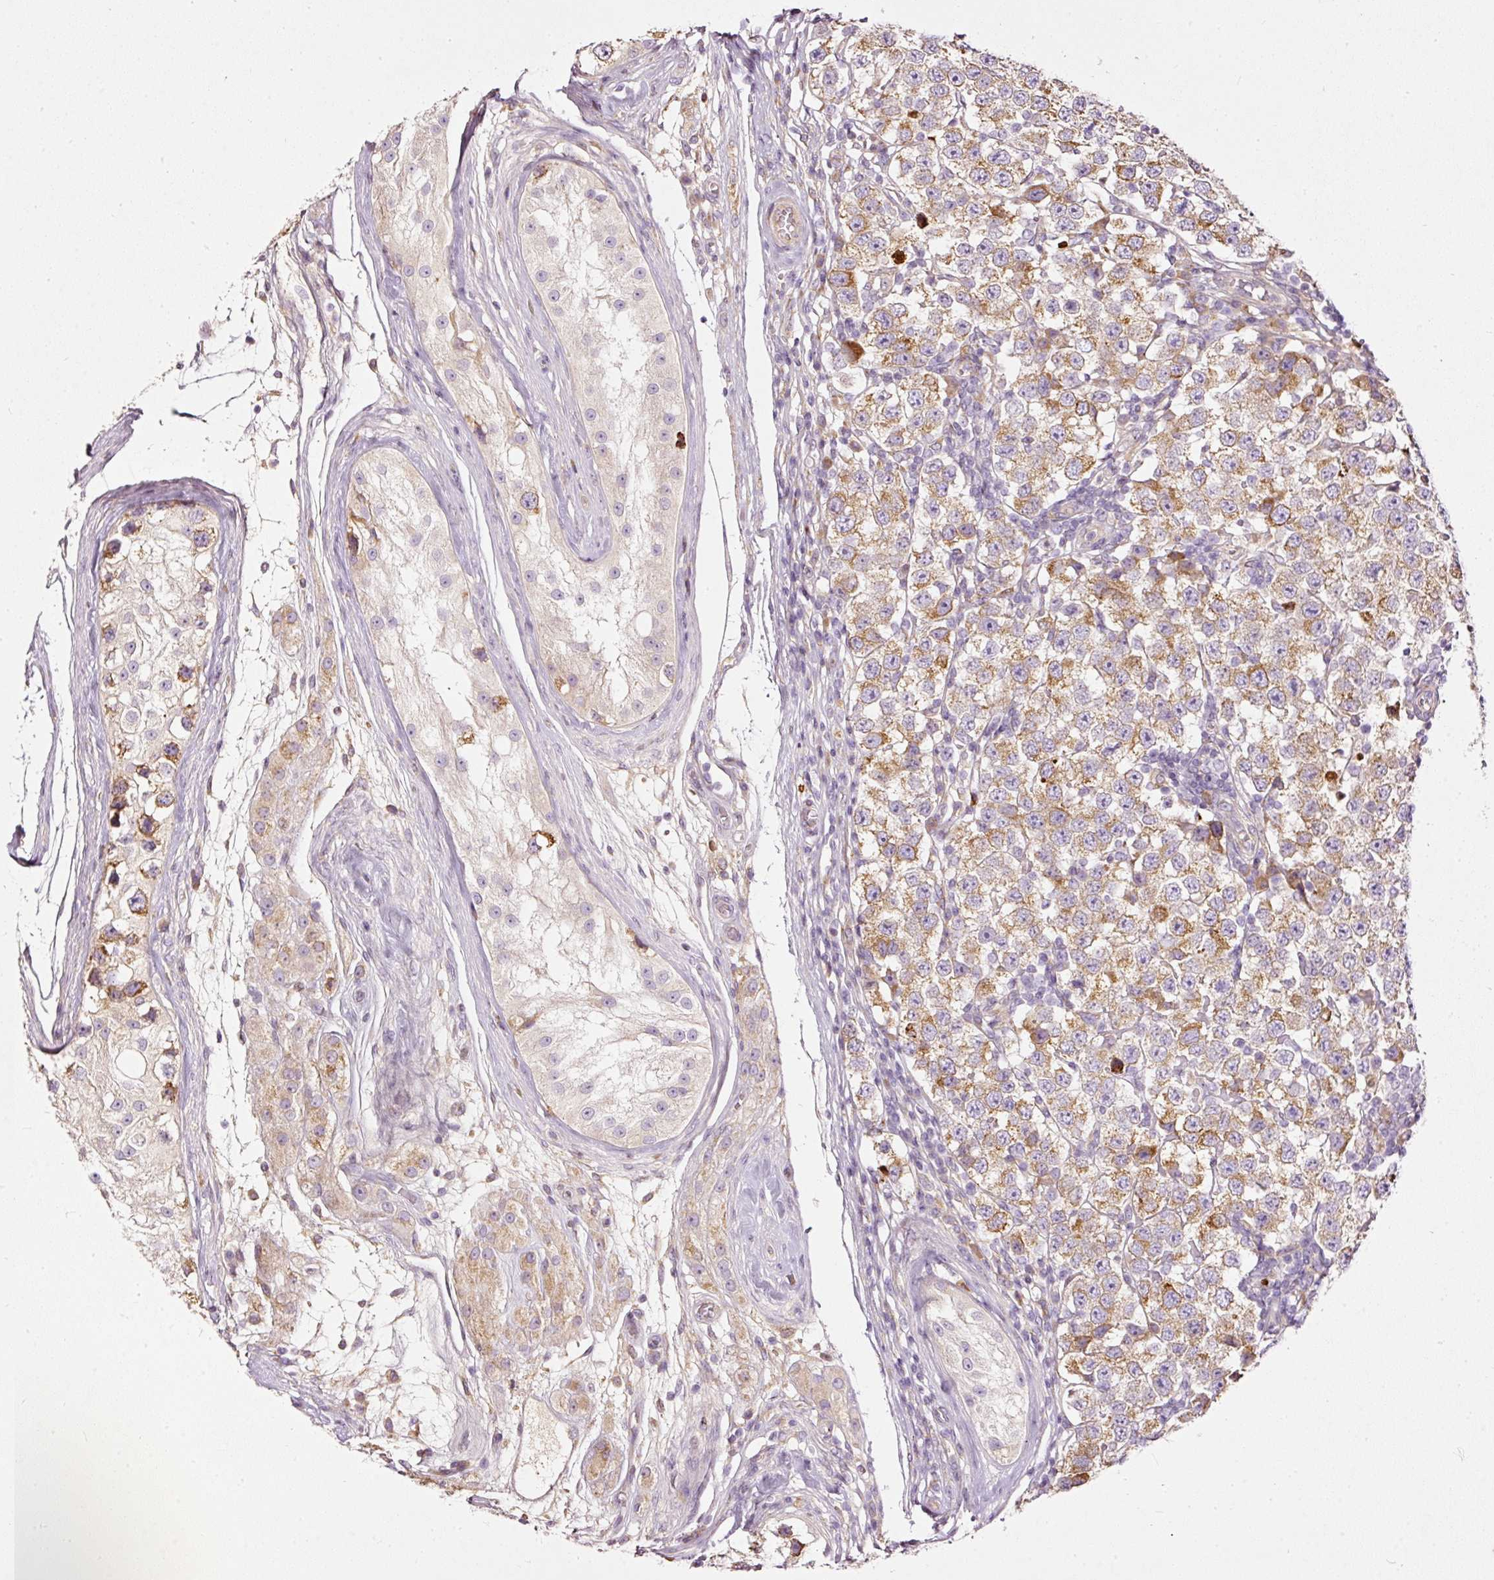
{"staining": {"intensity": "moderate", "quantity": "25%-75%", "location": "cytoplasmic/membranous"}, "tissue": "testis cancer", "cell_type": "Tumor cells", "image_type": "cancer", "snomed": [{"axis": "morphology", "description": "Seminoma, NOS"}, {"axis": "topography", "description": "Testis"}], "caption": "Testis cancer was stained to show a protein in brown. There is medium levels of moderate cytoplasmic/membranous staining in approximately 25%-75% of tumor cells.", "gene": "PAQR9", "patient": {"sex": "male", "age": 34}}